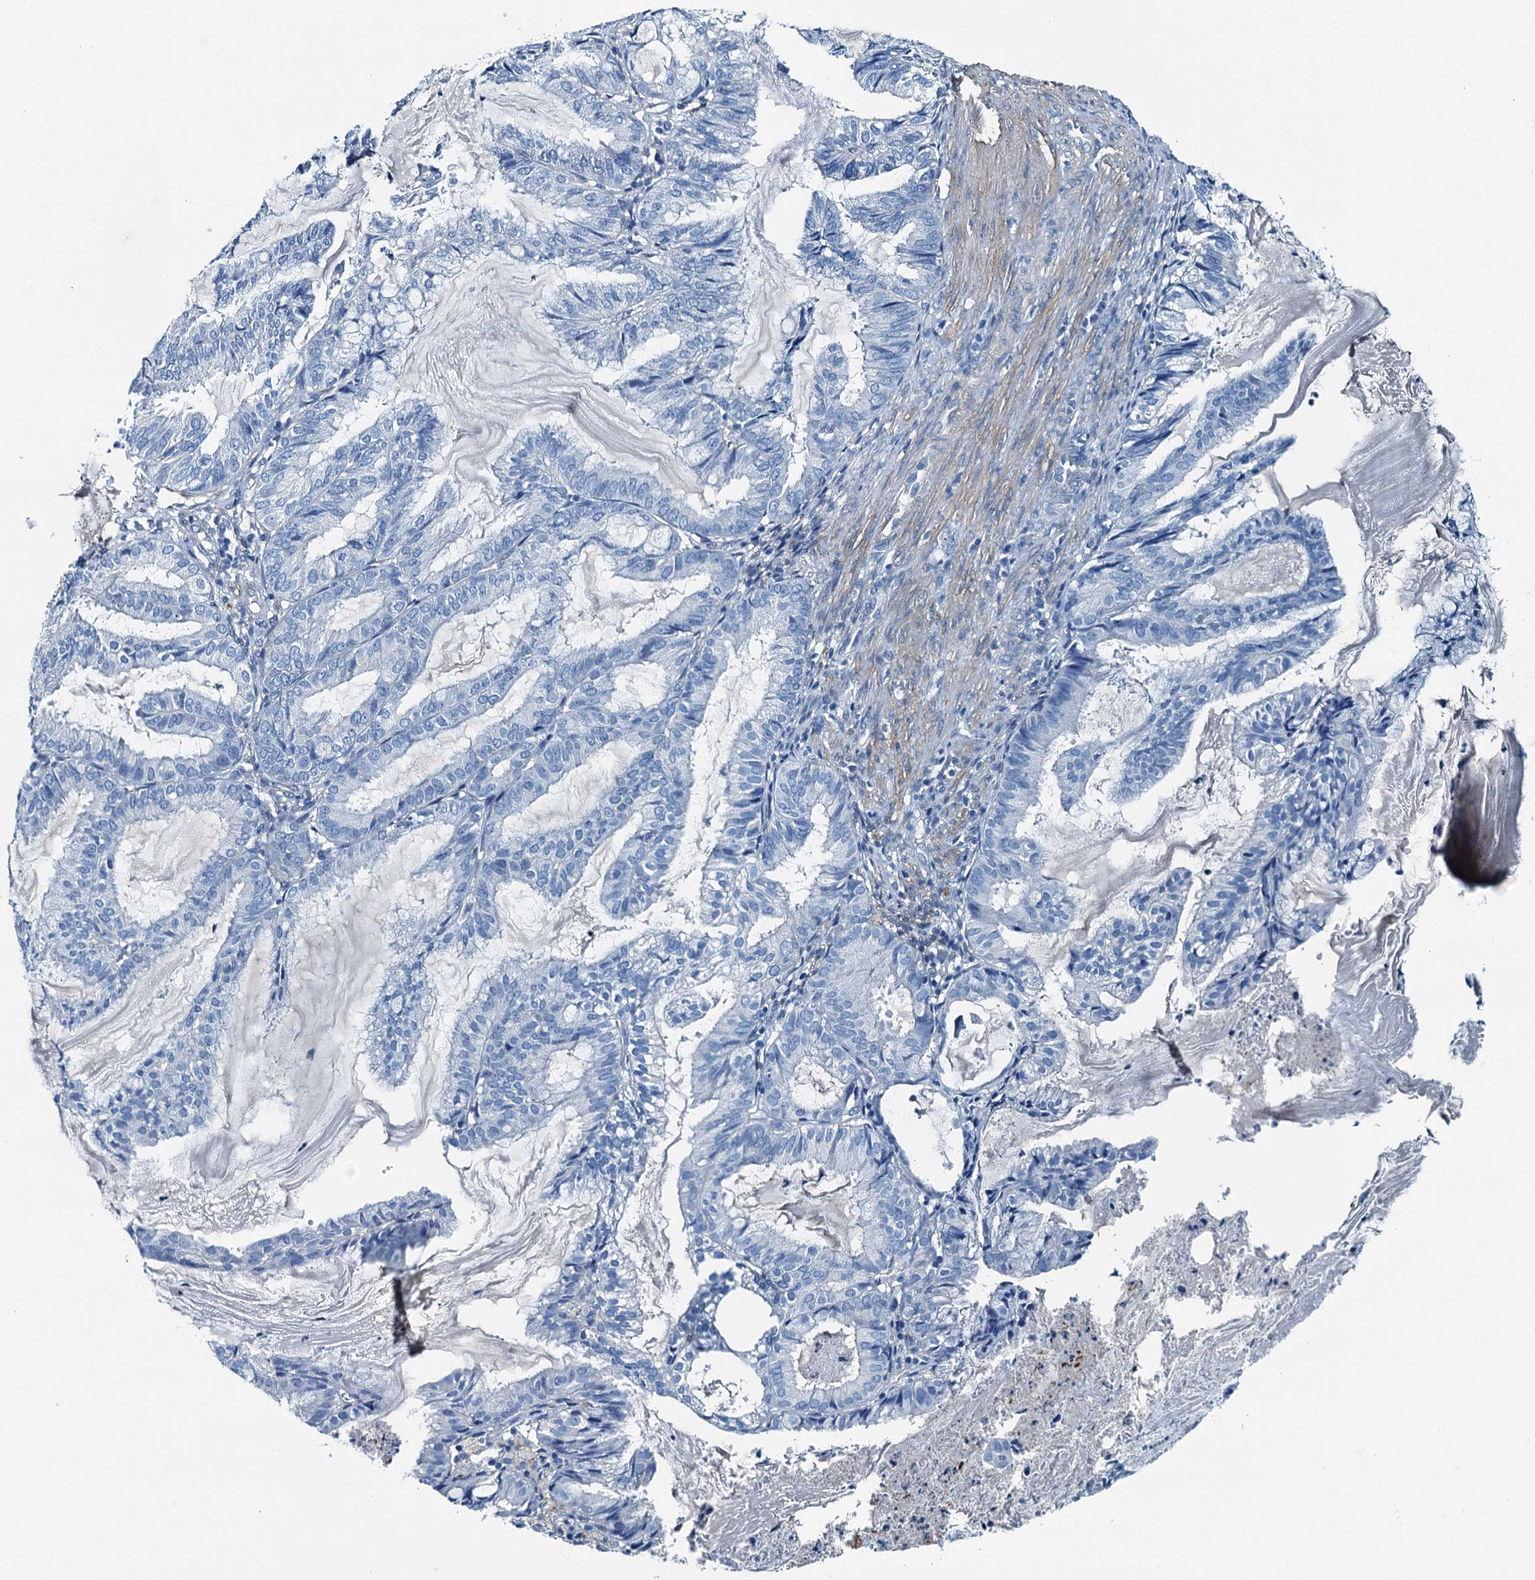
{"staining": {"intensity": "negative", "quantity": "none", "location": "none"}, "tissue": "endometrial cancer", "cell_type": "Tumor cells", "image_type": "cancer", "snomed": [{"axis": "morphology", "description": "Adenocarcinoma, NOS"}, {"axis": "topography", "description": "Endometrium"}], "caption": "DAB immunohistochemical staining of human endometrial adenocarcinoma reveals no significant positivity in tumor cells.", "gene": "RAB3IL1", "patient": {"sex": "female", "age": 86}}